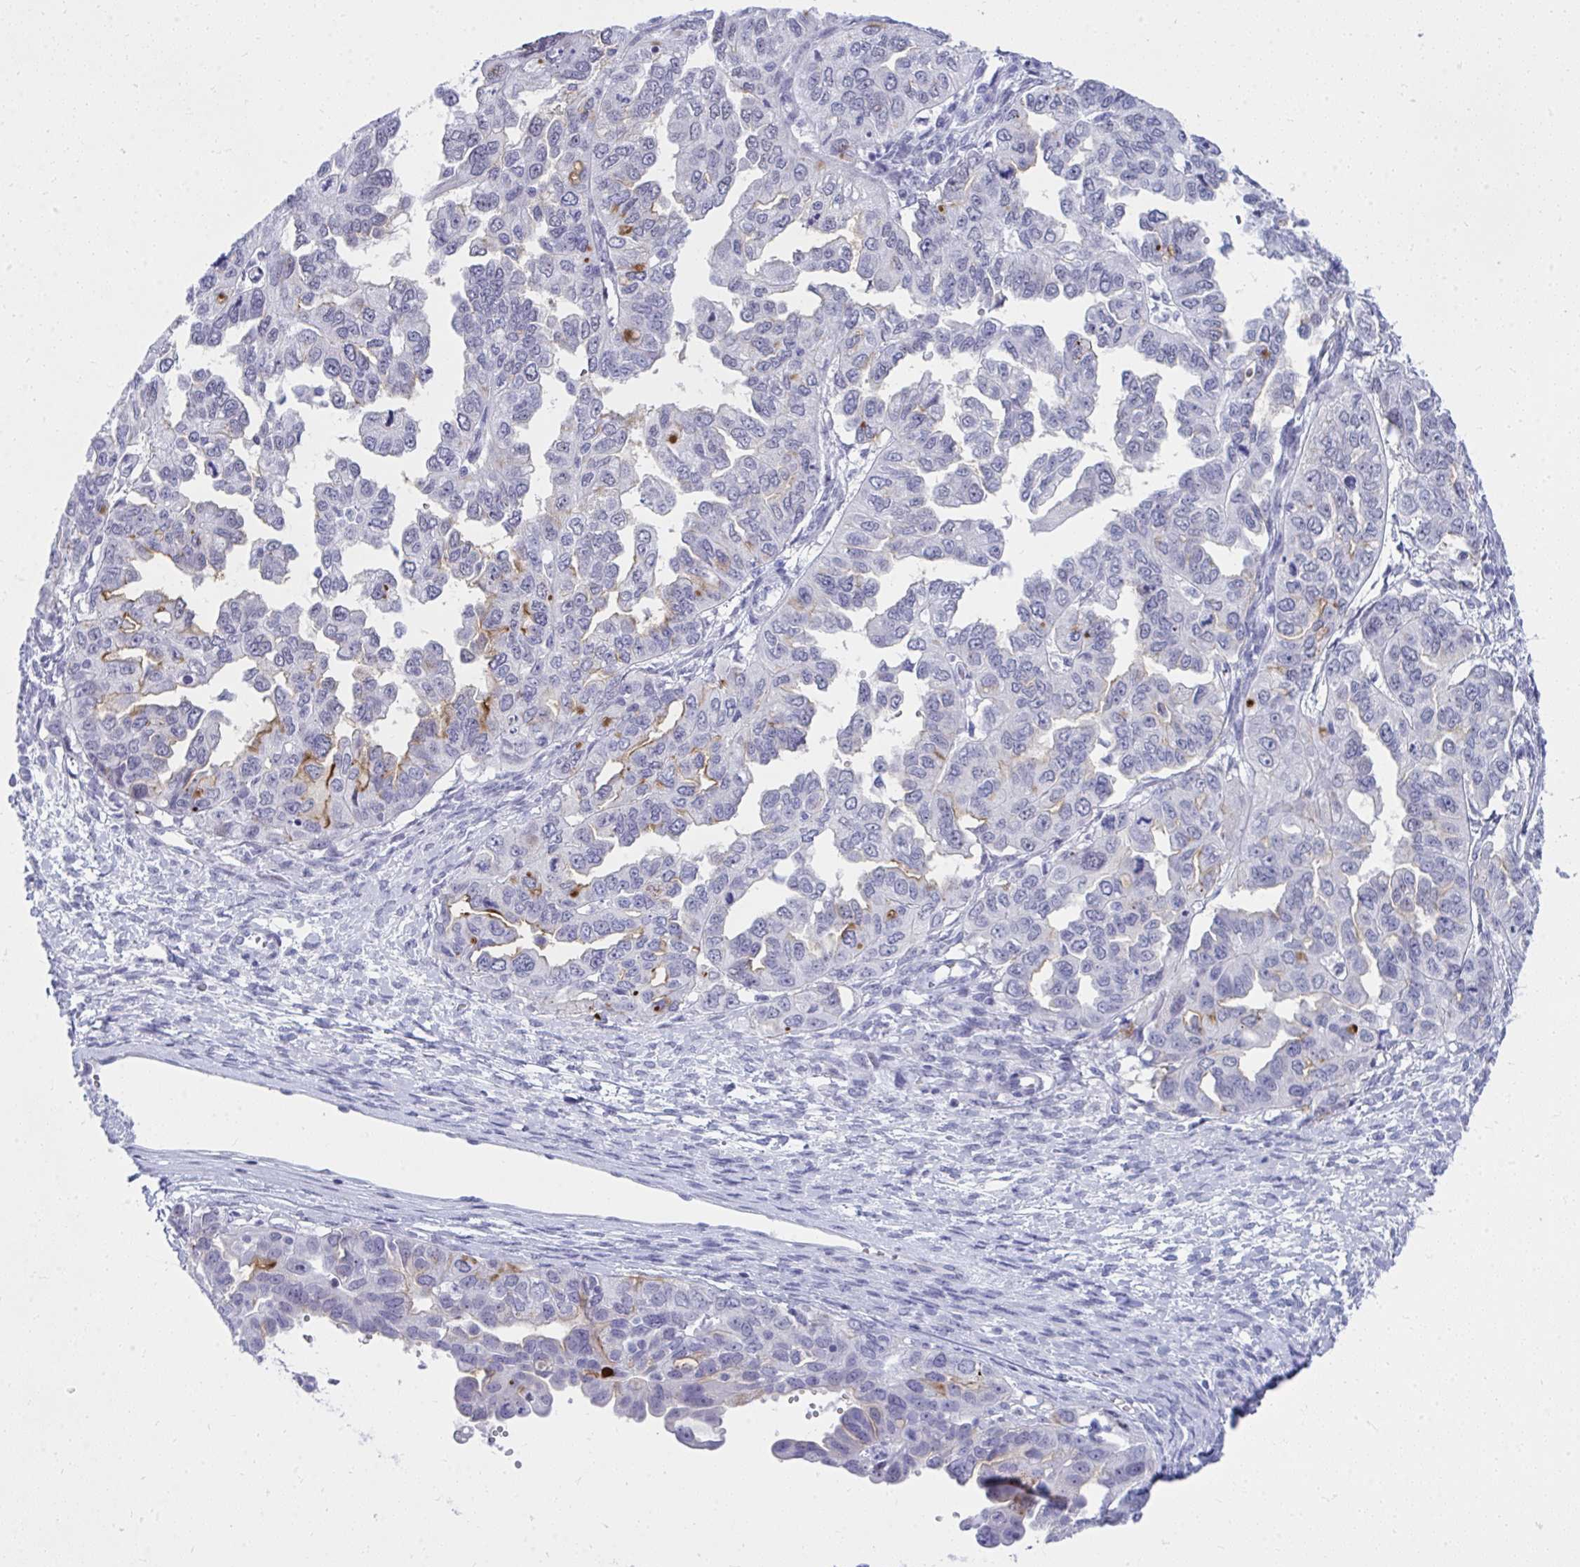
{"staining": {"intensity": "moderate", "quantity": "<25%", "location": "cytoplasmic/membranous"}, "tissue": "ovarian cancer", "cell_type": "Tumor cells", "image_type": "cancer", "snomed": [{"axis": "morphology", "description": "Cystadenocarcinoma, serous, NOS"}, {"axis": "topography", "description": "Ovary"}], "caption": "Moderate cytoplasmic/membranous positivity is identified in approximately <25% of tumor cells in ovarian cancer.", "gene": "OR5F1", "patient": {"sex": "female", "age": 53}}